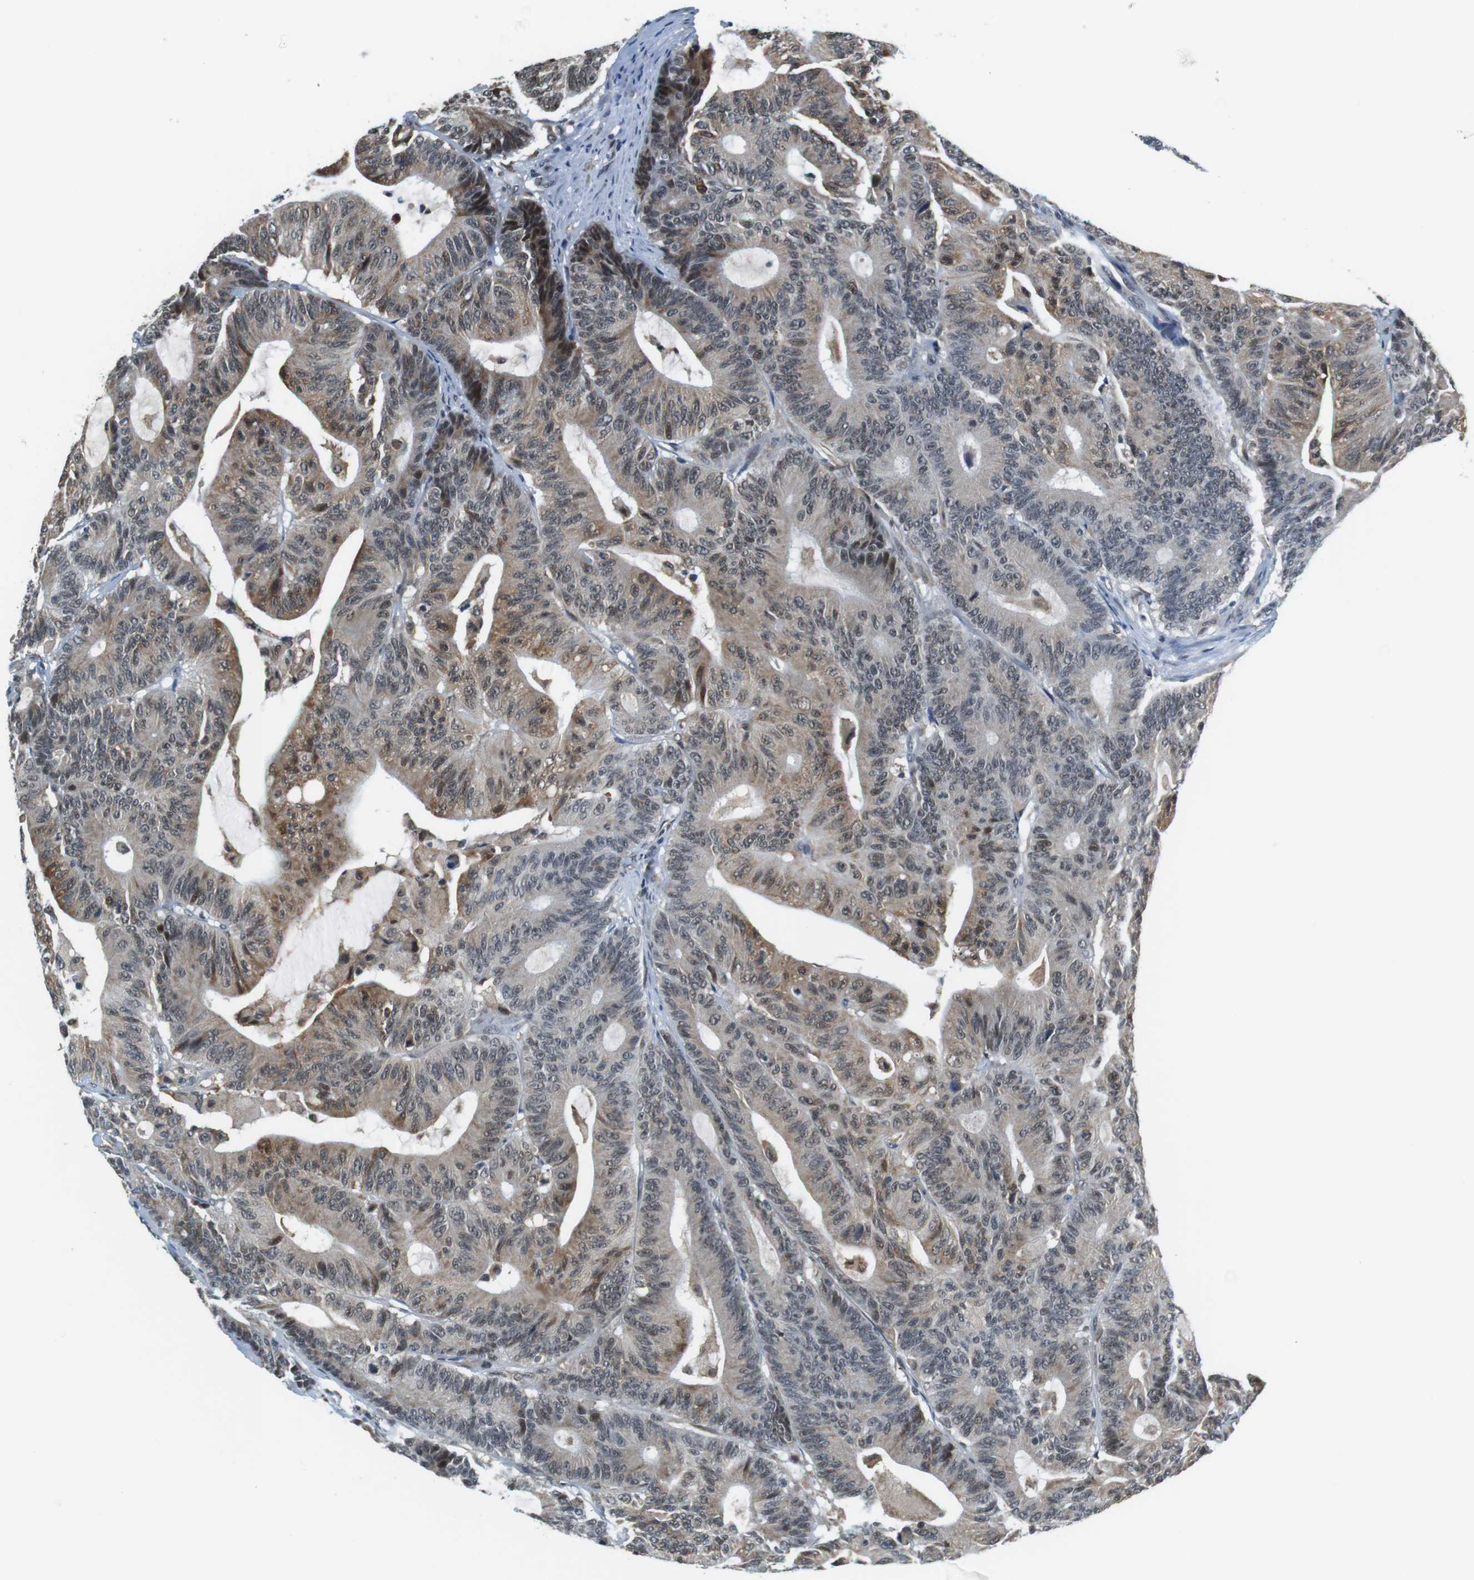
{"staining": {"intensity": "moderate", "quantity": ">75%", "location": "nuclear"}, "tissue": "colorectal cancer", "cell_type": "Tumor cells", "image_type": "cancer", "snomed": [{"axis": "morphology", "description": "Adenocarcinoma, NOS"}, {"axis": "topography", "description": "Colon"}], "caption": "Colorectal cancer stained with a protein marker displays moderate staining in tumor cells.", "gene": "RNF38", "patient": {"sex": "female", "age": 84}}